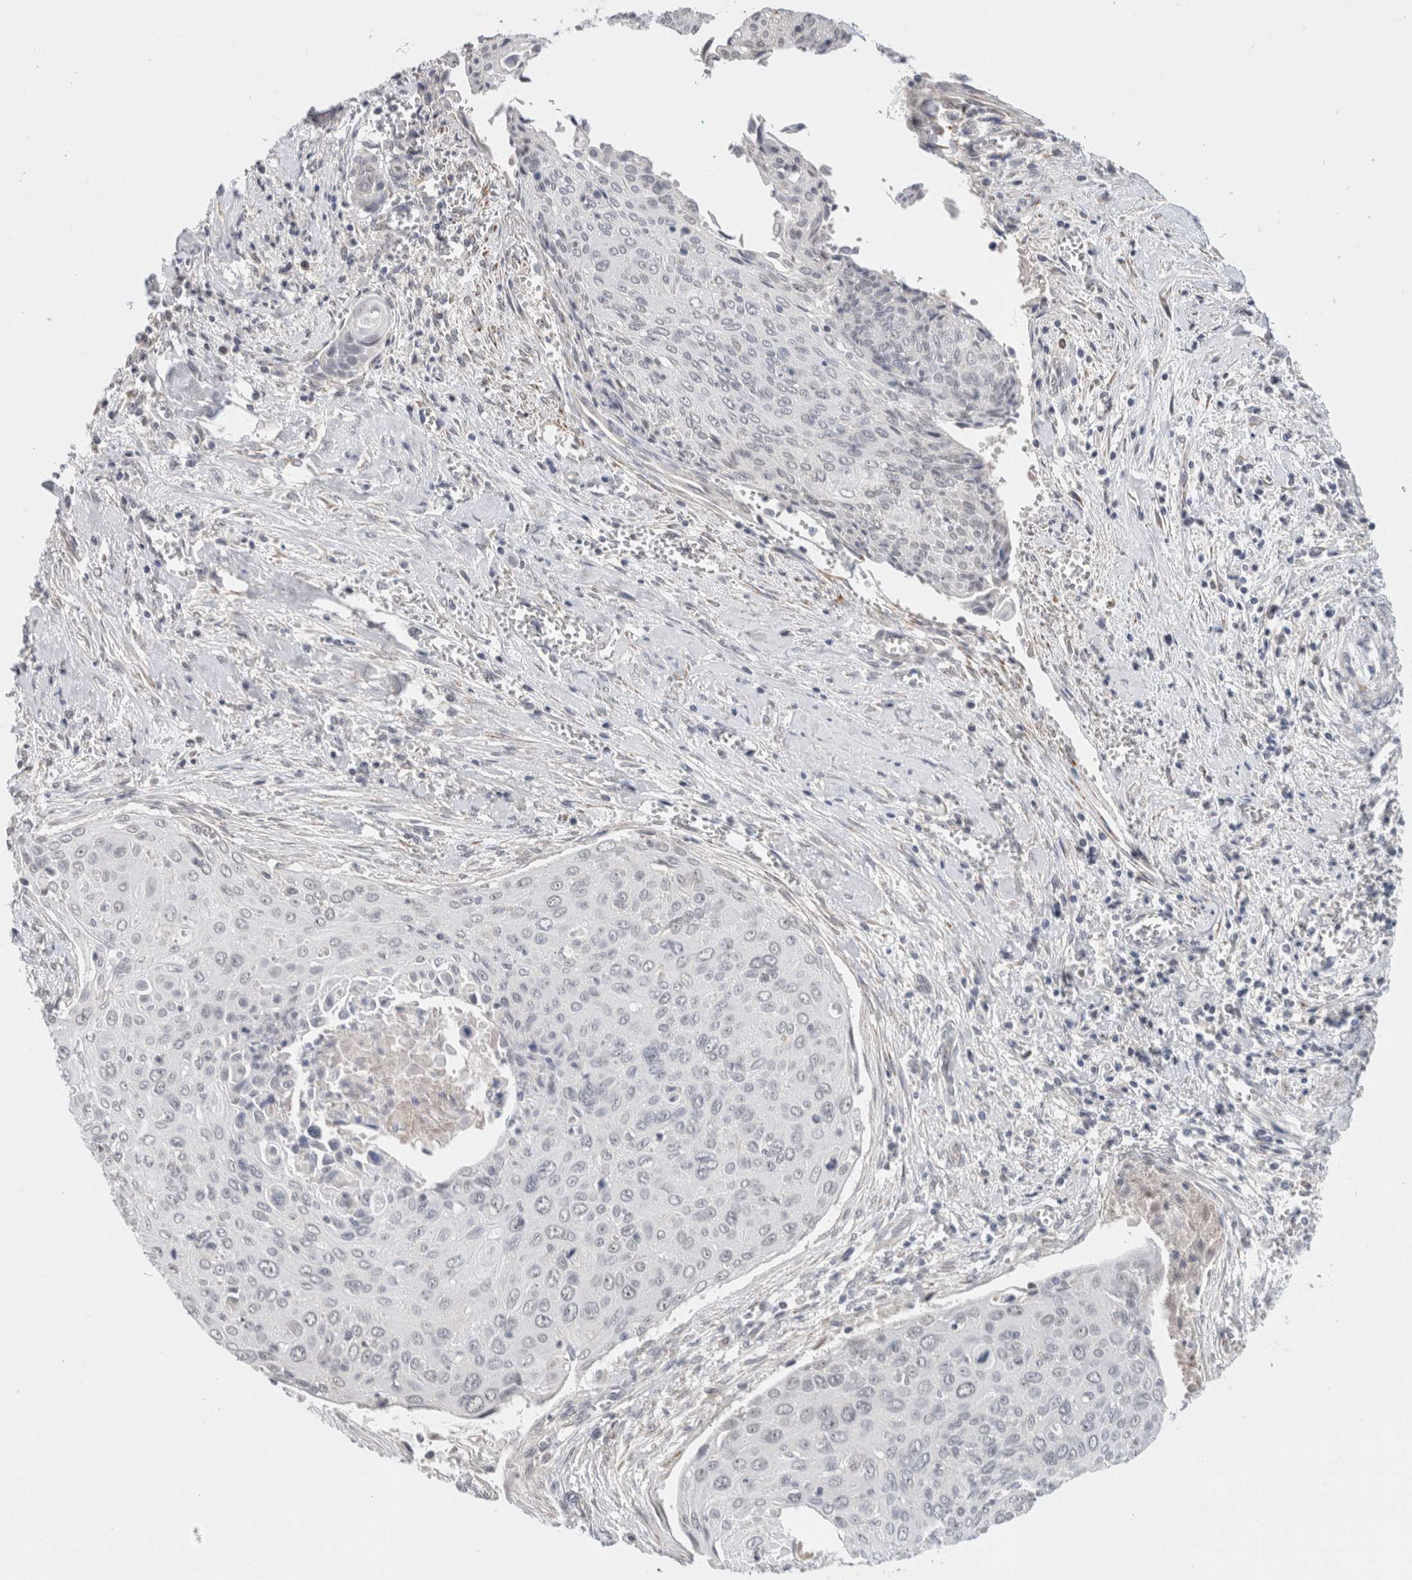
{"staining": {"intensity": "negative", "quantity": "none", "location": "none"}, "tissue": "cervical cancer", "cell_type": "Tumor cells", "image_type": "cancer", "snomed": [{"axis": "morphology", "description": "Squamous cell carcinoma, NOS"}, {"axis": "topography", "description": "Cervix"}], "caption": "The immunohistochemistry (IHC) image has no significant expression in tumor cells of squamous cell carcinoma (cervical) tissue.", "gene": "HCN3", "patient": {"sex": "female", "age": 55}}